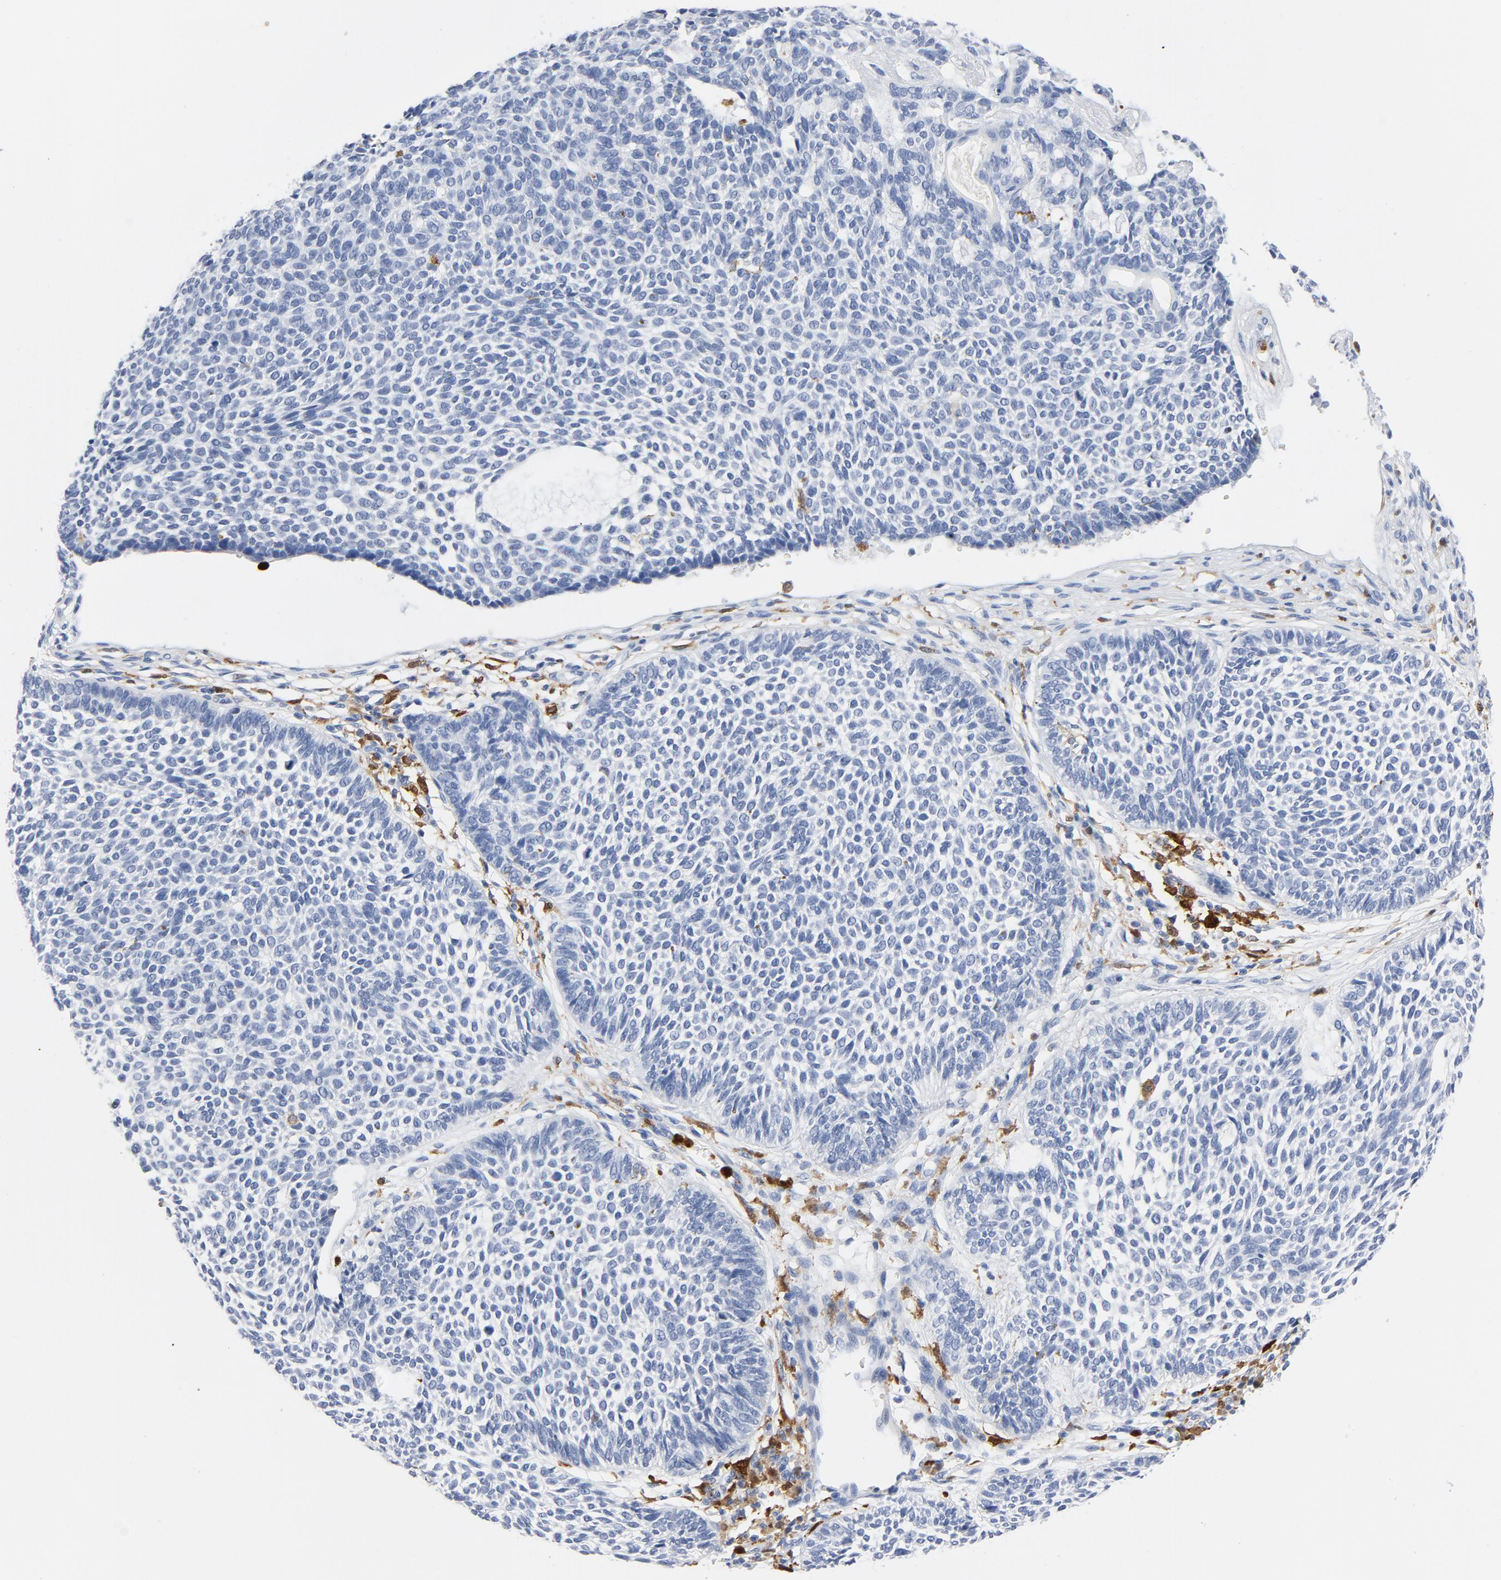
{"staining": {"intensity": "negative", "quantity": "none", "location": "none"}, "tissue": "skin cancer", "cell_type": "Tumor cells", "image_type": "cancer", "snomed": [{"axis": "morphology", "description": "Normal tissue, NOS"}, {"axis": "morphology", "description": "Basal cell carcinoma"}, {"axis": "topography", "description": "Skin"}], "caption": "This is an immunohistochemistry histopathology image of skin basal cell carcinoma. There is no staining in tumor cells.", "gene": "NCF1", "patient": {"sex": "male", "age": 87}}